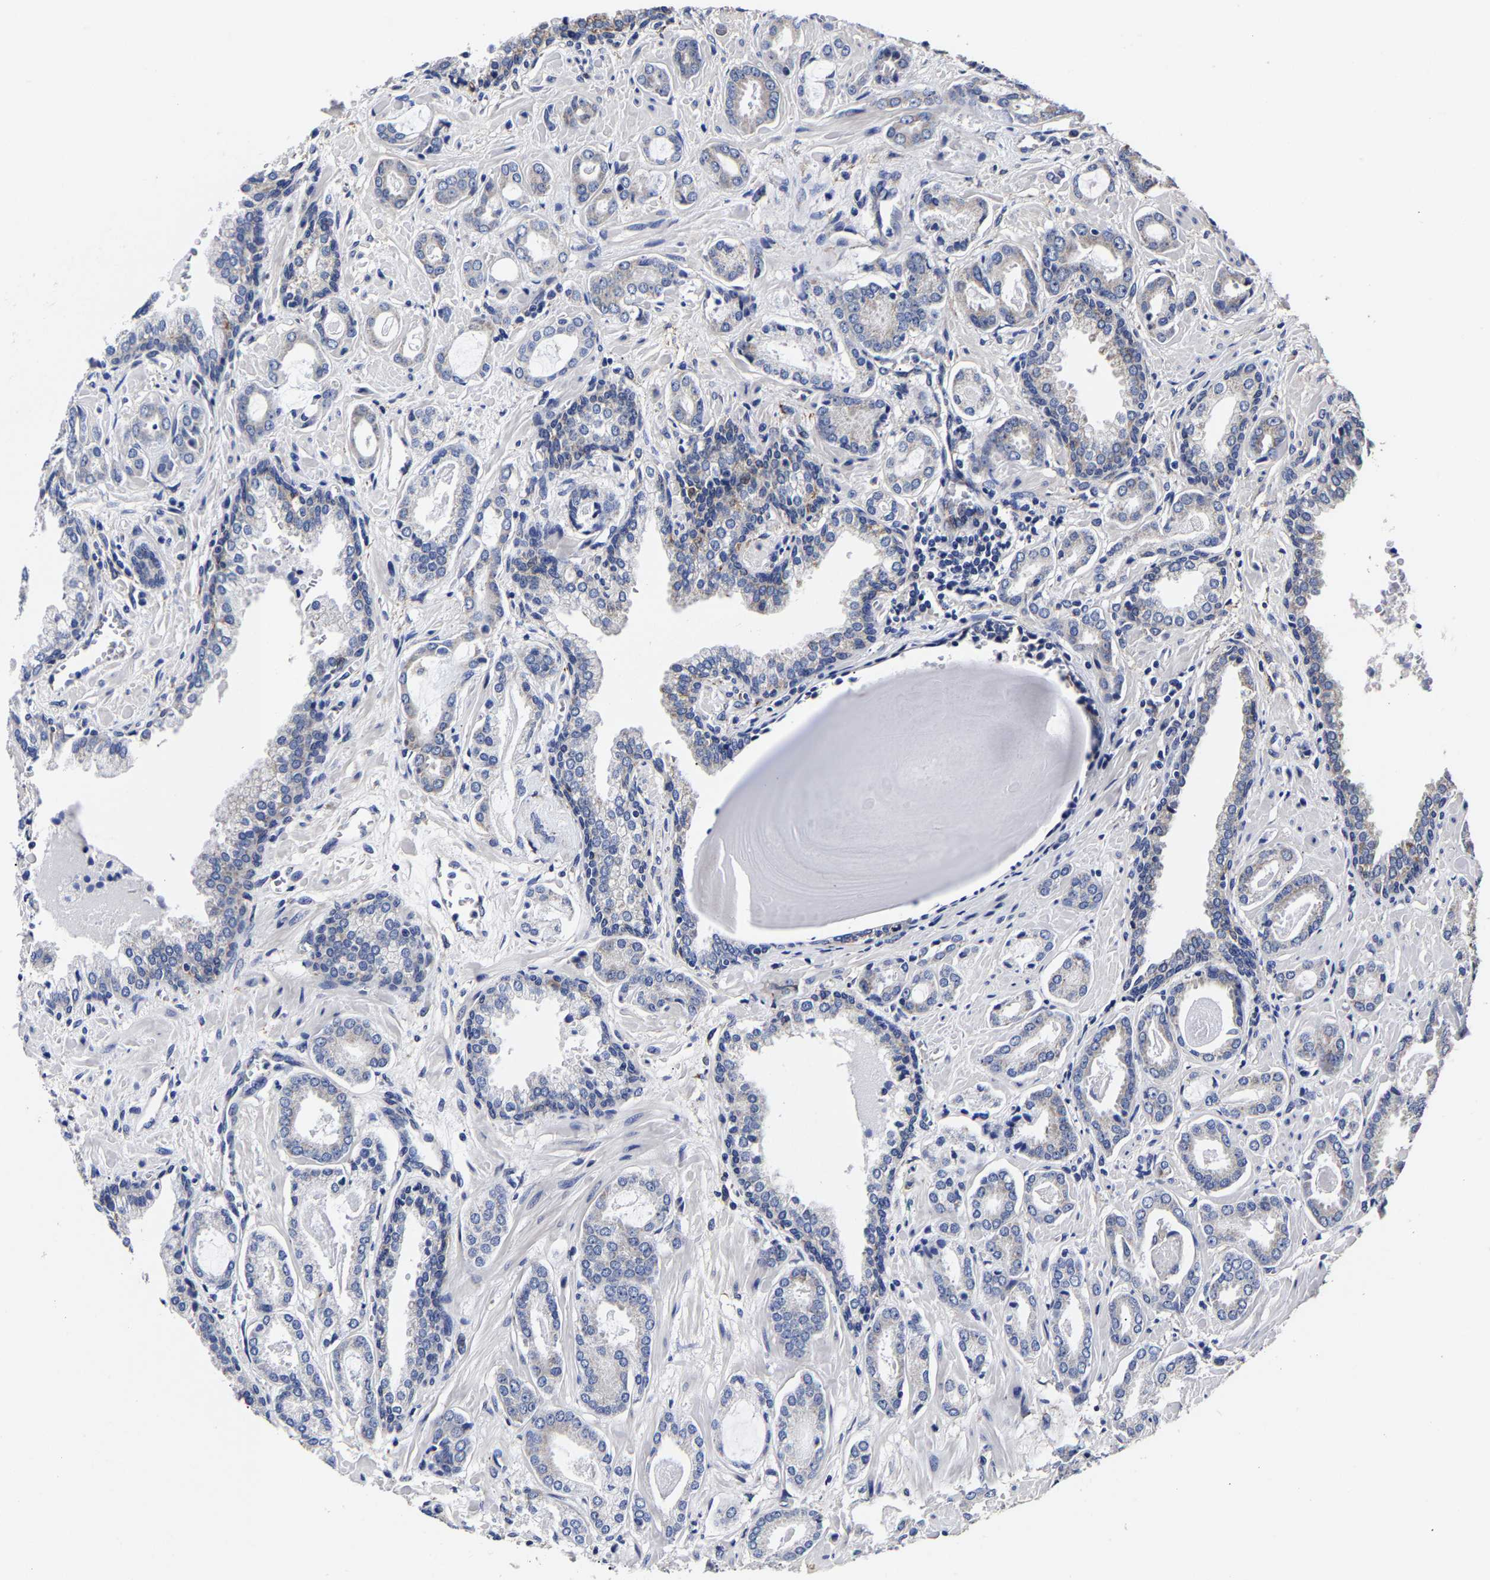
{"staining": {"intensity": "negative", "quantity": "none", "location": "none"}, "tissue": "prostate cancer", "cell_type": "Tumor cells", "image_type": "cancer", "snomed": [{"axis": "morphology", "description": "Adenocarcinoma, Low grade"}, {"axis": "topography", "description": "Prostate"}], "caption": "Tumor cells are negative for protein expression in human prostate cancer. (Brightfield microscopy of DAB immunohistochemistry at high magnification).", "gene": "AASS", "patient": {"sex": "male", "age": 53}}